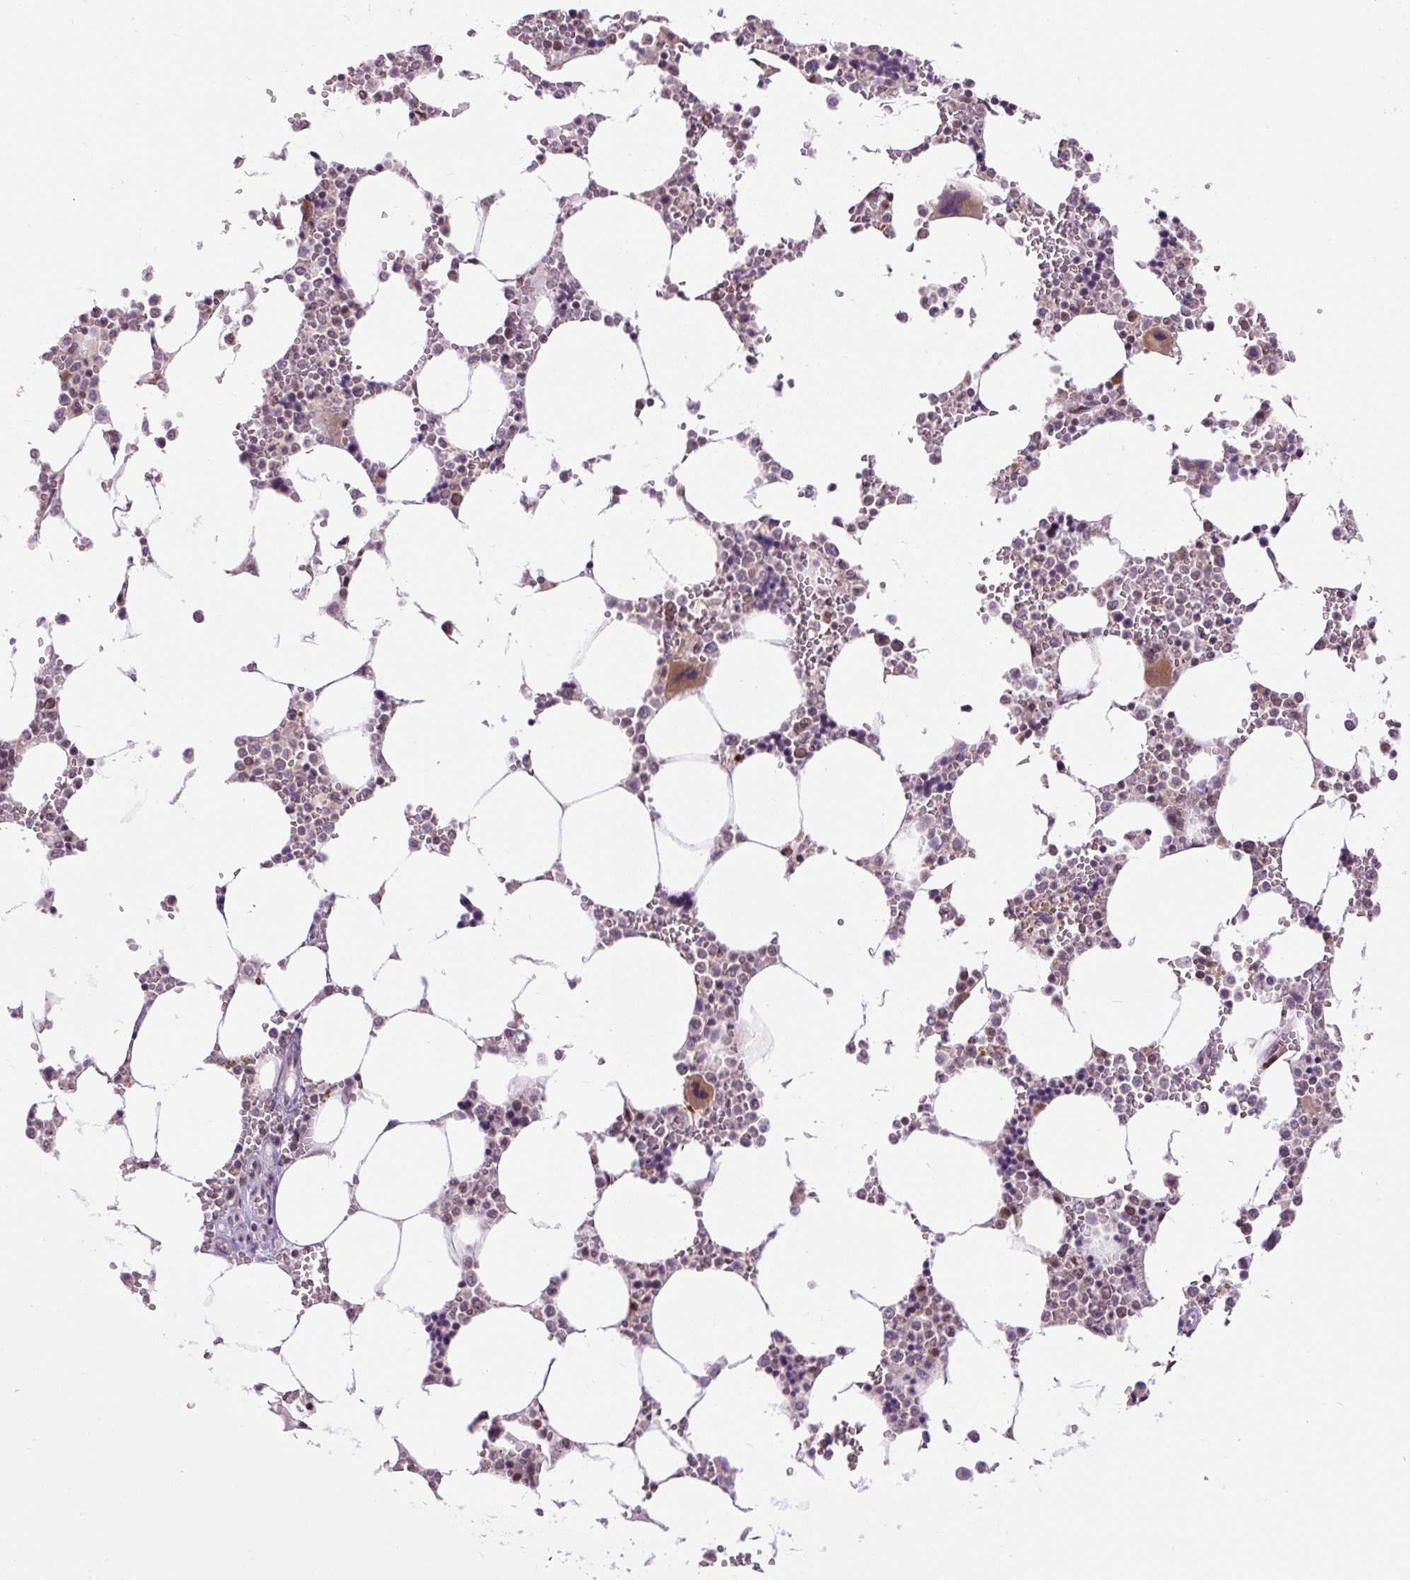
{"staining": {"intensity": "moderate", "quantity": "<25%", "location": "cytoplasmic/membranous,nuclear"}, "tissue": "bone marrow", "cell_type": "Hematopoietic cells", "image_type": "normal", "snomed": [{"axis": "morphology", "description": "Normal tissue, NOS"}, {"axis": "topography", "description": "Bone marrow"}], "caption": "Immunohistochemical staining of unremarkable human bone marrow exhibits low levels of moderate cytoplasmic/membranous,nuclear positivity in approximately <25% of hematopoietic cells.", "gene": "ZNF672", "patient": {"sex": "male", "age": 64}}